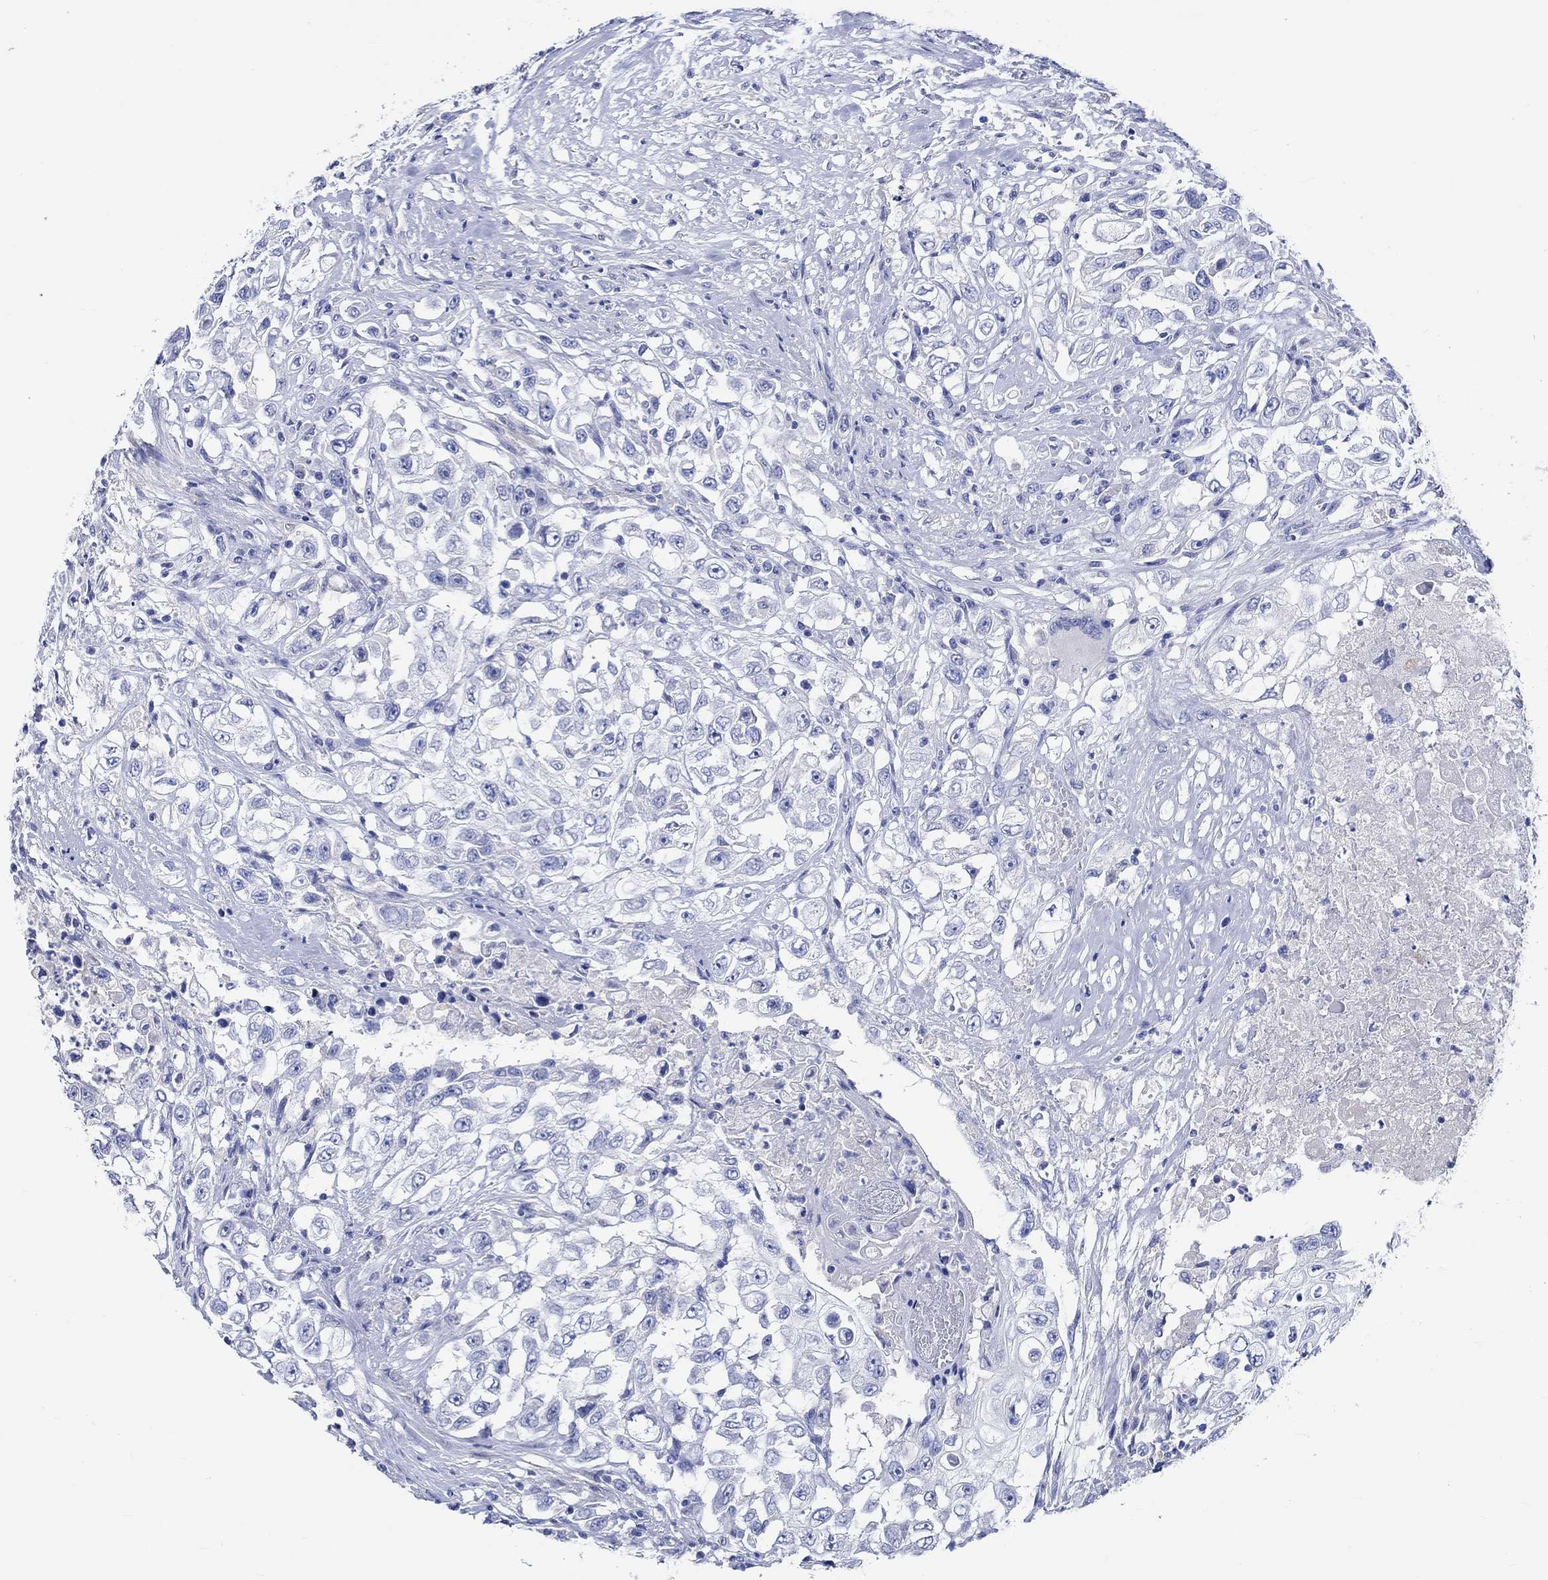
{"staining": {"intensity": "negative", "quantity": "none", "location": "none"}, "tissue": "urothelial cancer", "cell_type": "Tumor cells", "image_type": "cancer", "snomed": [{"axis": "morphology", "description": "Urothelial carcinoma, High grade"}, {"axis": "topography", "description": "Urinary bladder"}], "caption": "Human high-grade urothelial carcinoma stained for a protein using immunohistochemistry (IHC) reveals no staining in tumor cells.", "gene": "SHISA4", "patient": {"sex": "female", "age": 56}}